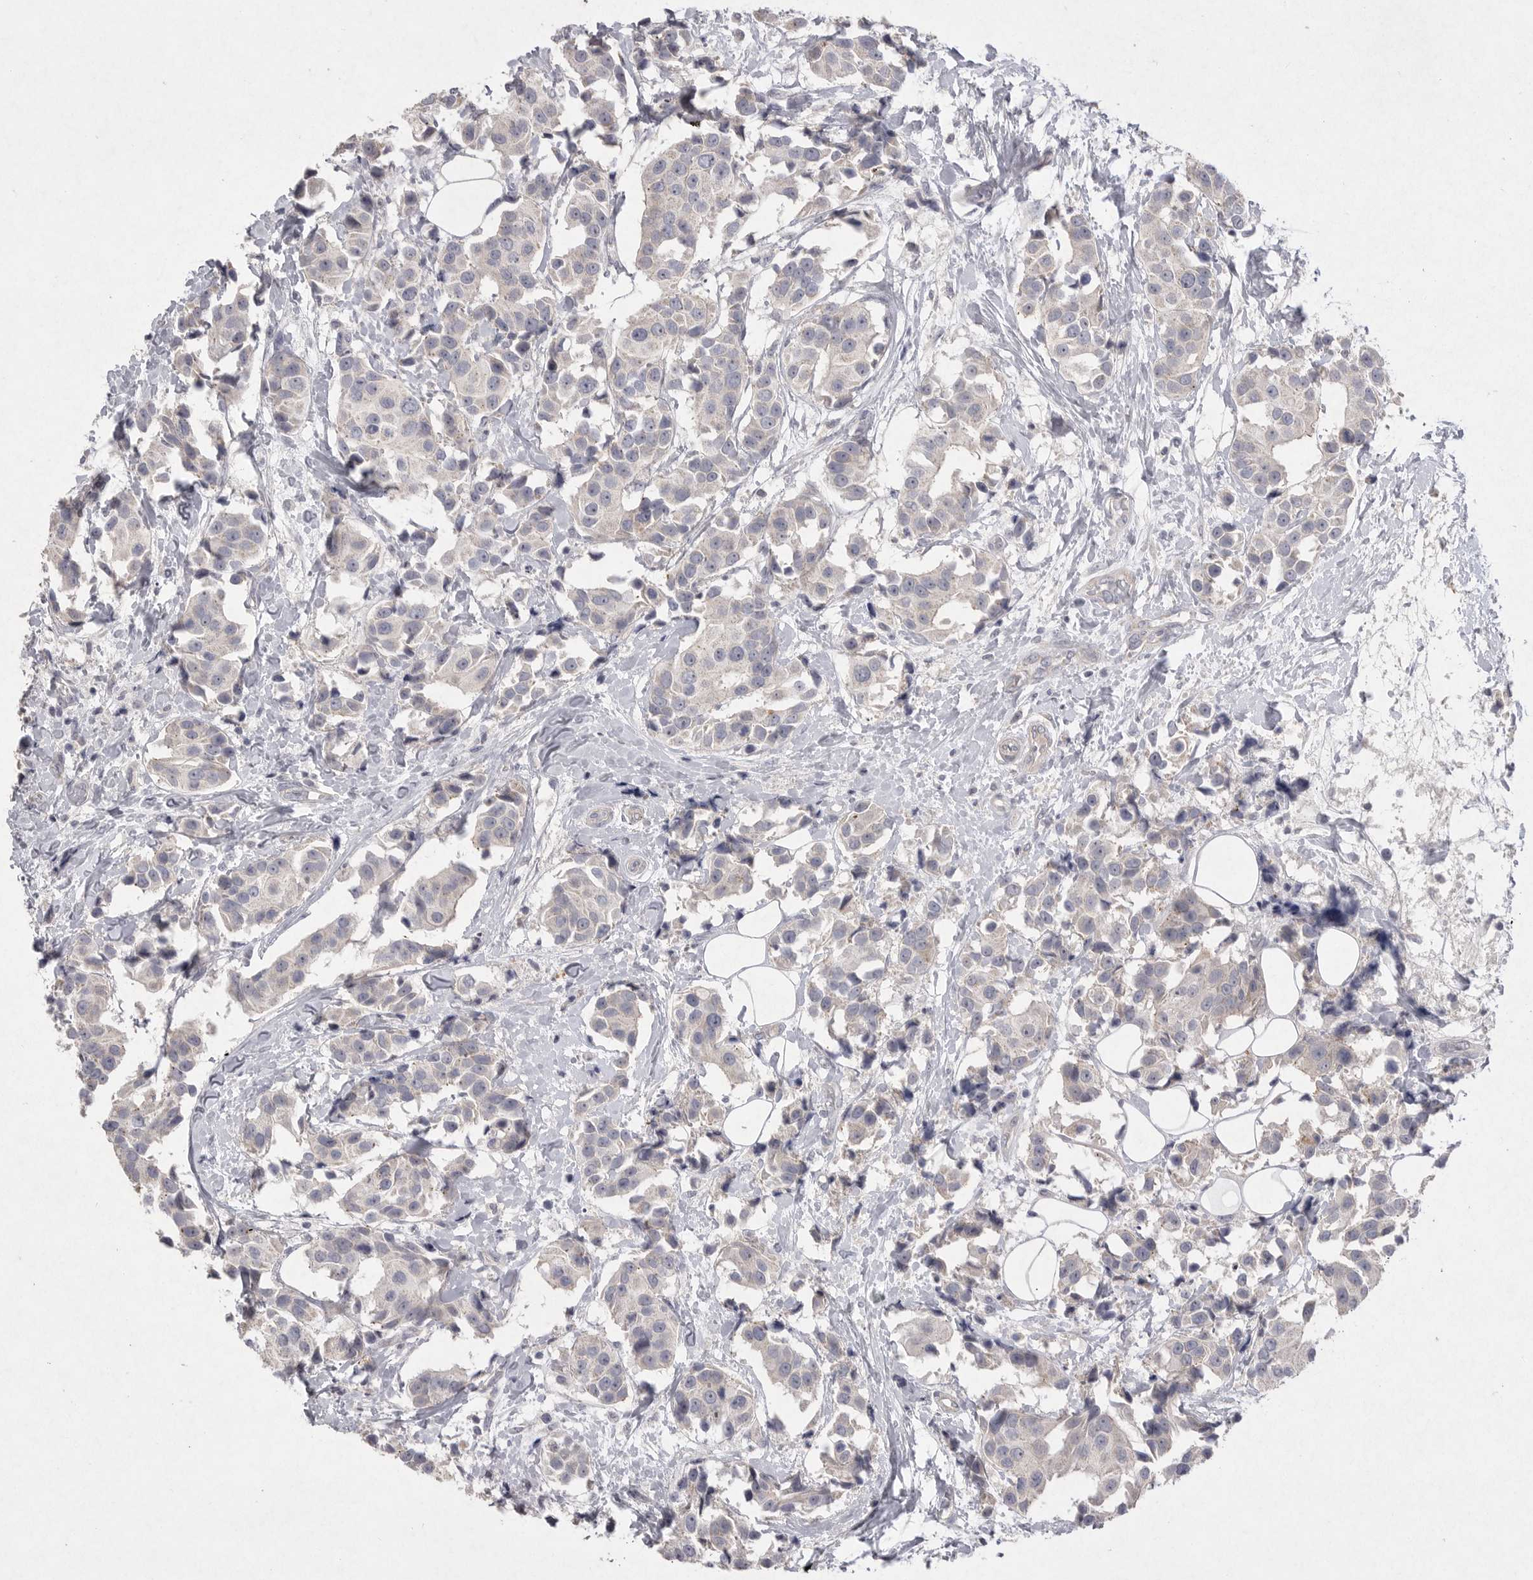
{"staining": {"intensity": "negative", "quantity": "none", "location": "none"}, "tissue": "breast cancer", "cell_type": "Tumor cells", "image_type": "cancer", "snomed": [{"axis": "morphology", "description": "Normal tissue, NOS"}, {"axis": "morphology", "description": "Duct carcinoma"}, {"axis": "topography", "description": "Breast"}], "caption": "Tumor cells show no significant protein staining in intraductal carcinoma (breast).", "gene": "VANGL2", "patient": {"sex": "female", "age": 39}}